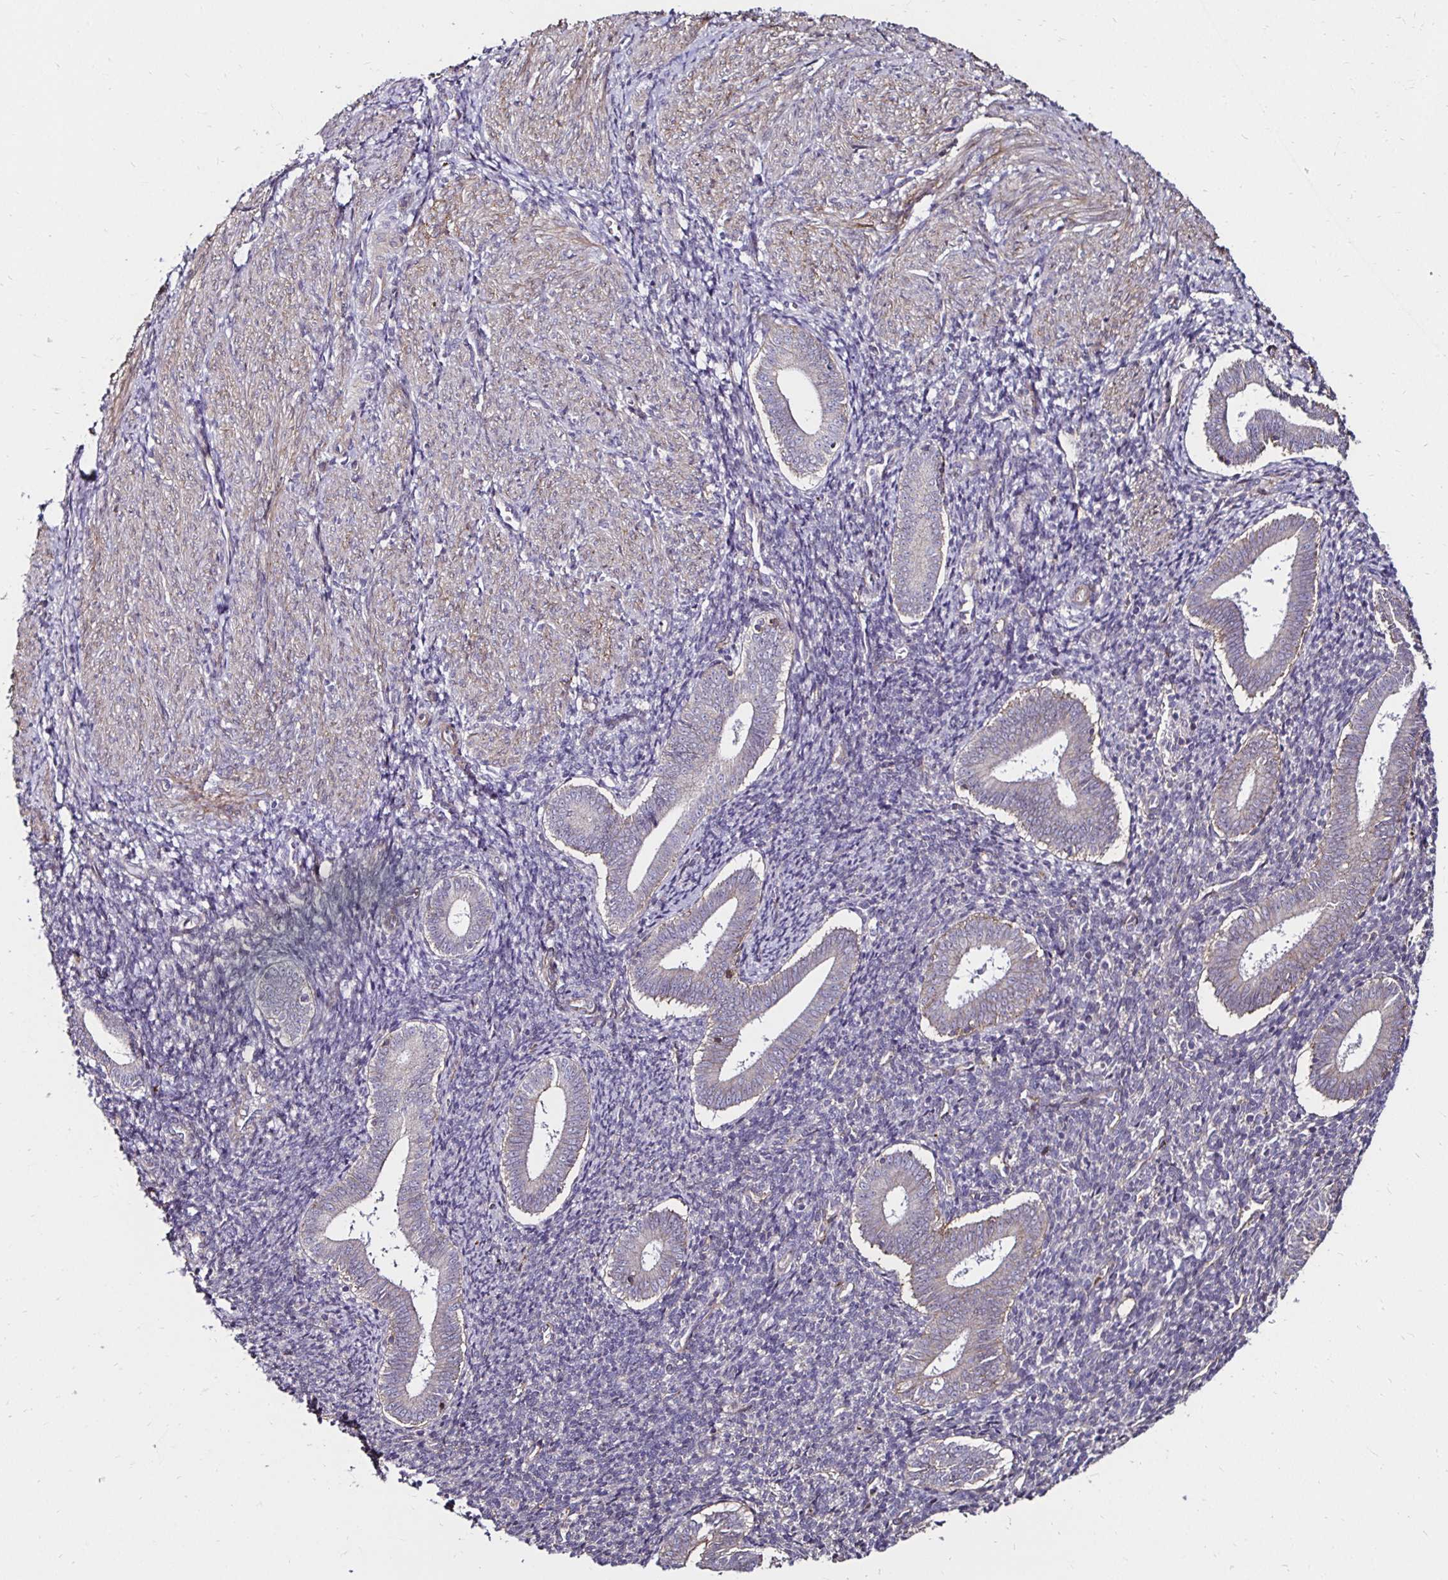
{"staining": {"intensity": "negative", "quantity": "none", "location": "none"}, "tissue": "endometrium", "cell_type": "Cells in endometrial stroma", "image_type": "normal", "snomed": [{"axis": "morphology", "description": "Normal tissue, NOS"}, {"axis": "topography", "description": "Endometrium"}], "caption": "Immunohistochemical staining of benign endometrium exhibits no significant staining in cells in endometrial stroma. Nuclei are stained in blue.", "gene": "ITGB1", "patient": {"sex": "female", "age": 25}}